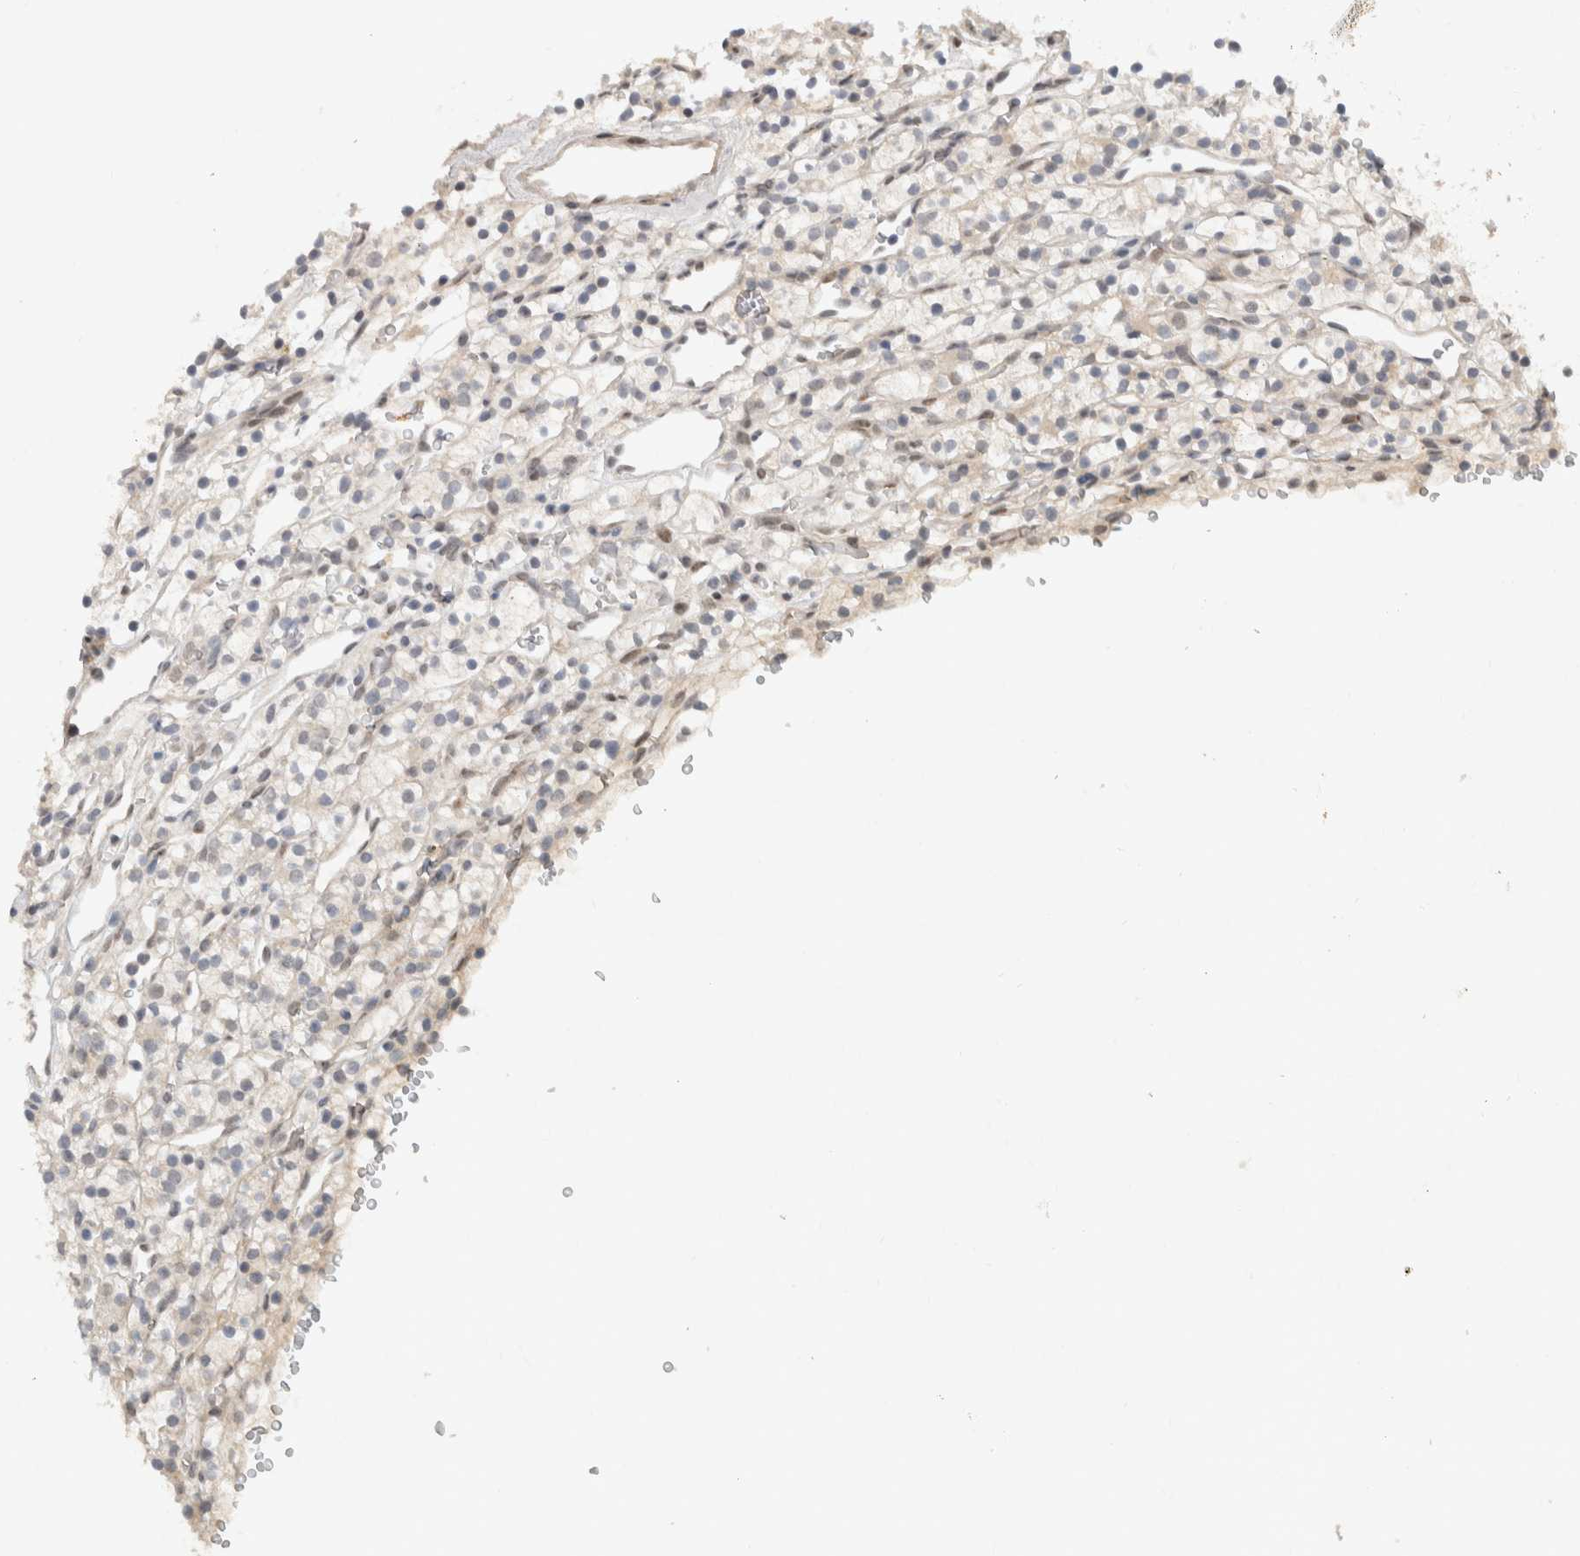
{"staining": {"intensity": "negative", "quantity": "none", "location": "none"}, "tissue": "renal cancer", "cell_type": "Tumor cells", "image_type": "cancer", "snomed": [{"axis": "morphology", "description": "Adenocarcinoma, NOS"}, {"axis": "topography", "description": "Kidney"}], "caption": "IHC of human renal adenocarcinoma reveals no expression in tumor cells. (Brightfield microscopy of DAB immunohistochemistry at high magnification).", "gene": "CYSRT1", "patient": {"sex": "female", "age": 57}}